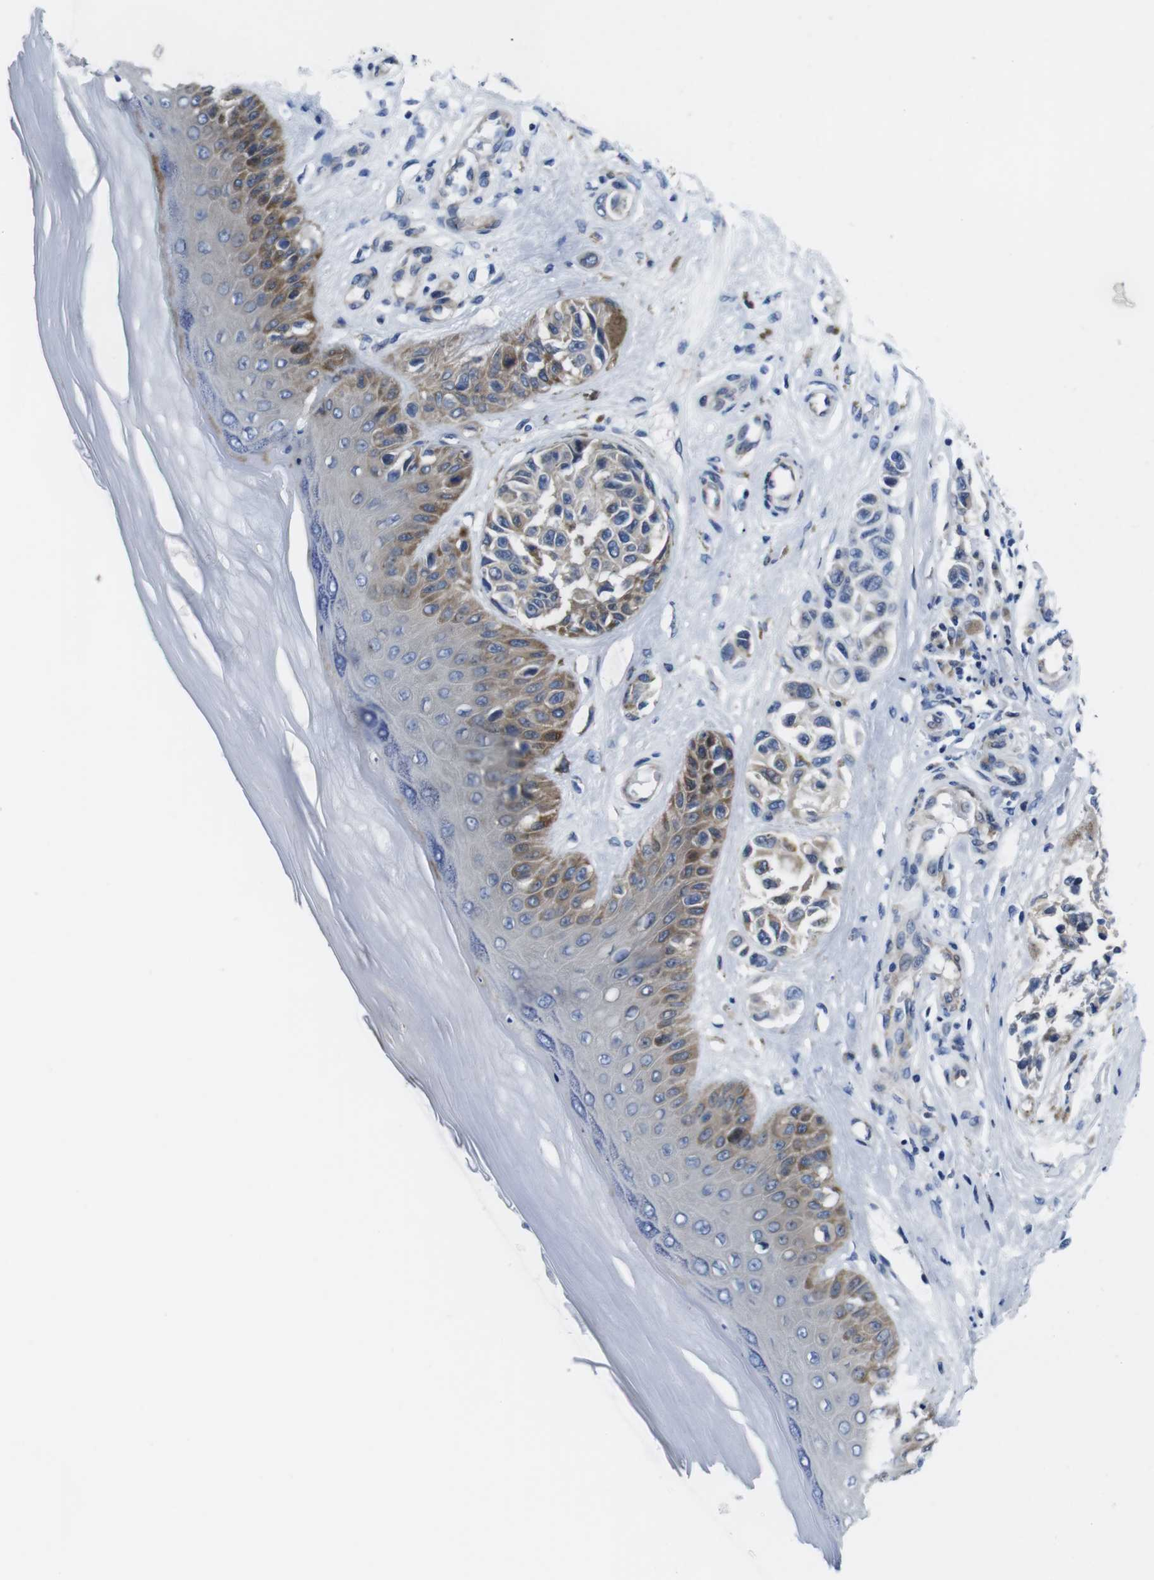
{"staining": {"intensity": "weak", "quantity": "25%-75%", "location": "cytoplasmic/membranous"}, "tissue": "melanoma", "cell_type": "Tumor cells", "image_type": "cancer", "snomed": [{"axis": "morphology", "description": "Malignant melanoma, NOS"}, {"axis": "topography", "description": "Skin"}], "caption": "Malignant melanoma stained with a protein marker displays weak staining in tumor cells.", "gene": "EIF4A1", "patient": {"sex": "female", "age": 64}}